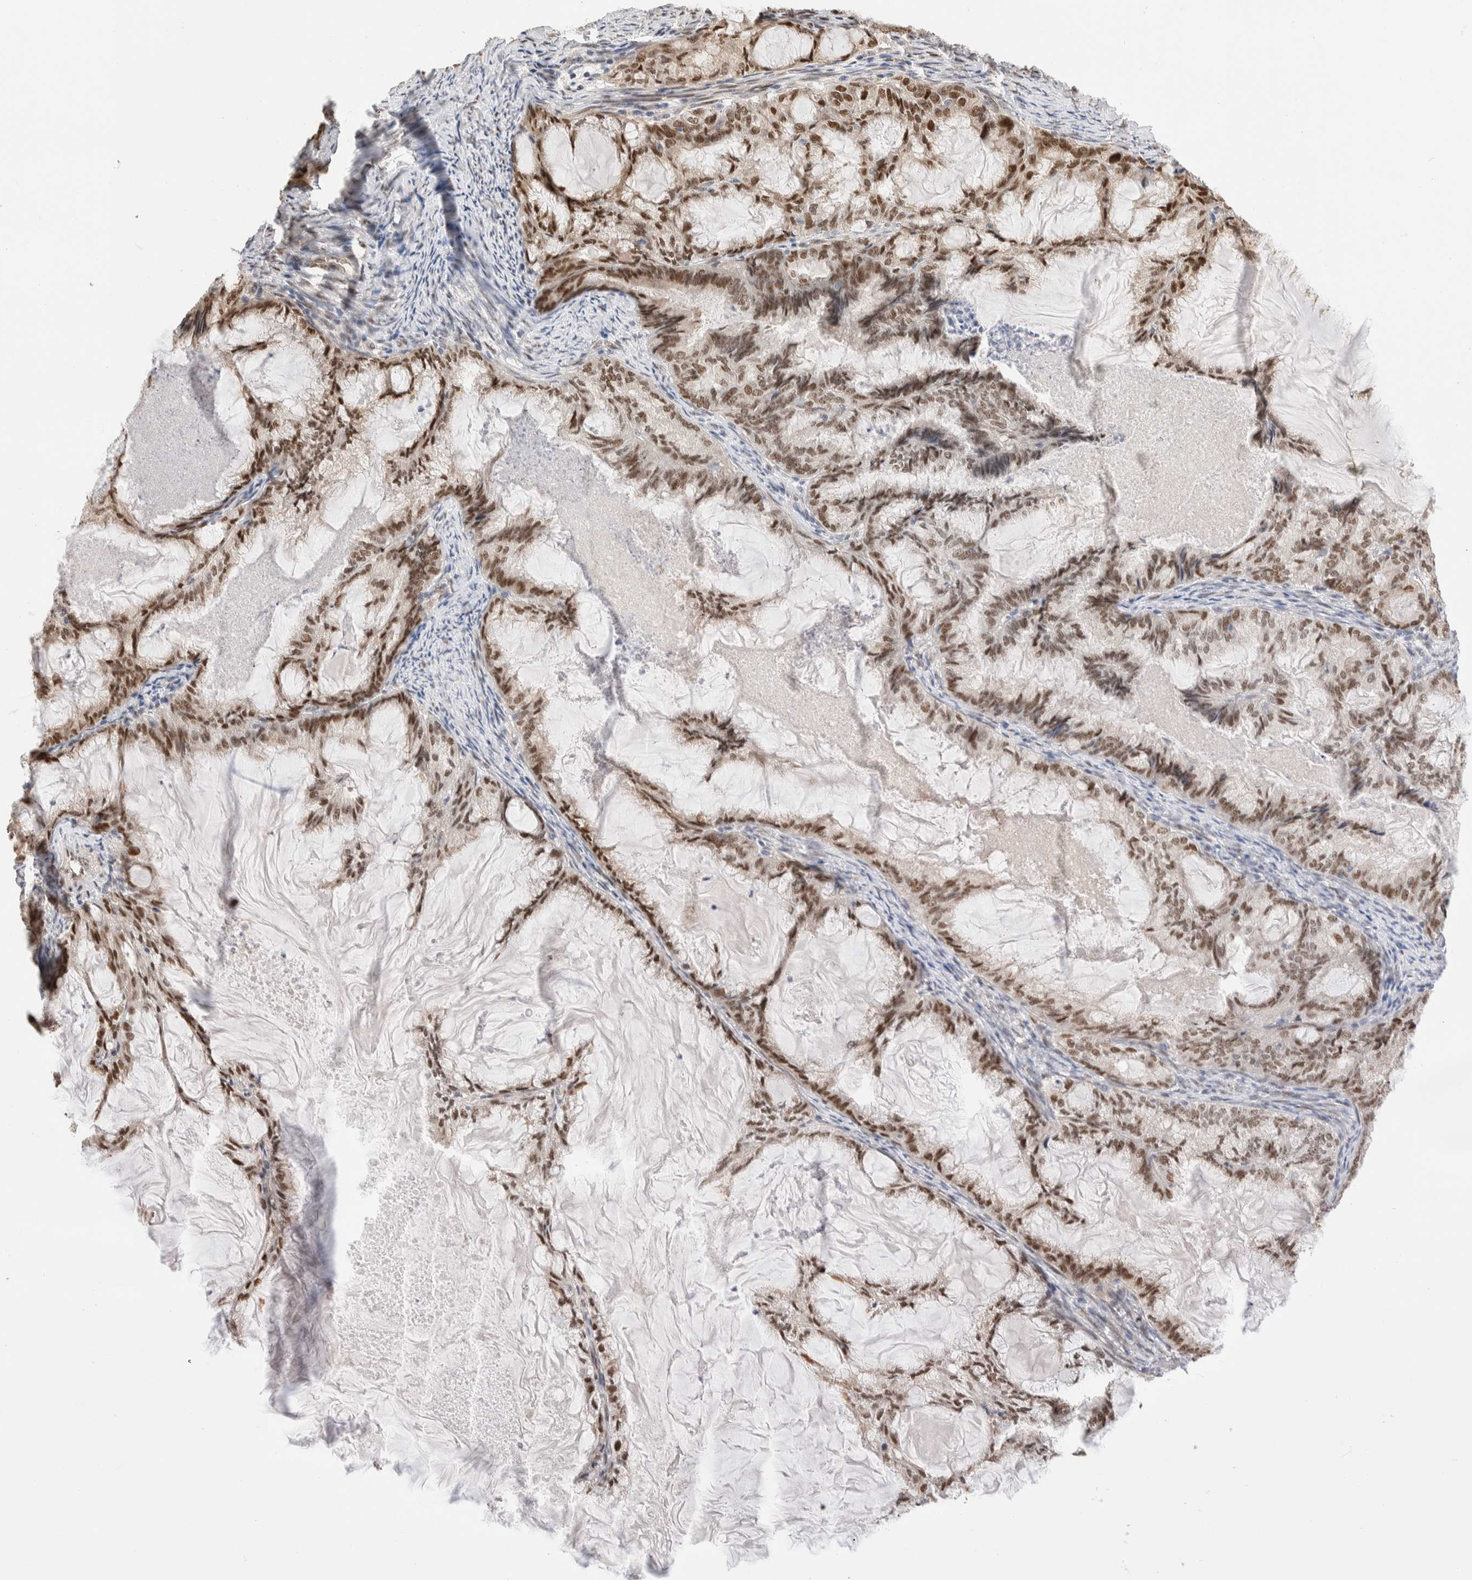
{"staining": {"intensity": "moderate", "quantity": ">75%", "location": "nuclear"}, "tissue": "endometrial cancer", "cell_type": "Tumor cells", "image_type": "cancer", "snomed": [{"axis": "morphology", "description": "Adenocarcinoma, NOS"}, {"axis": "topography", "description": "Endometrium"}], "caption": "IHC photomicrograph of human endometrial adenocarcinoma stained for a protein (brown), which shows medium levels of moderate nuclear staining in about >75% of tumor cells.", "gene": "NSMAF", "patient": {"sex": "female", "age": 86}}